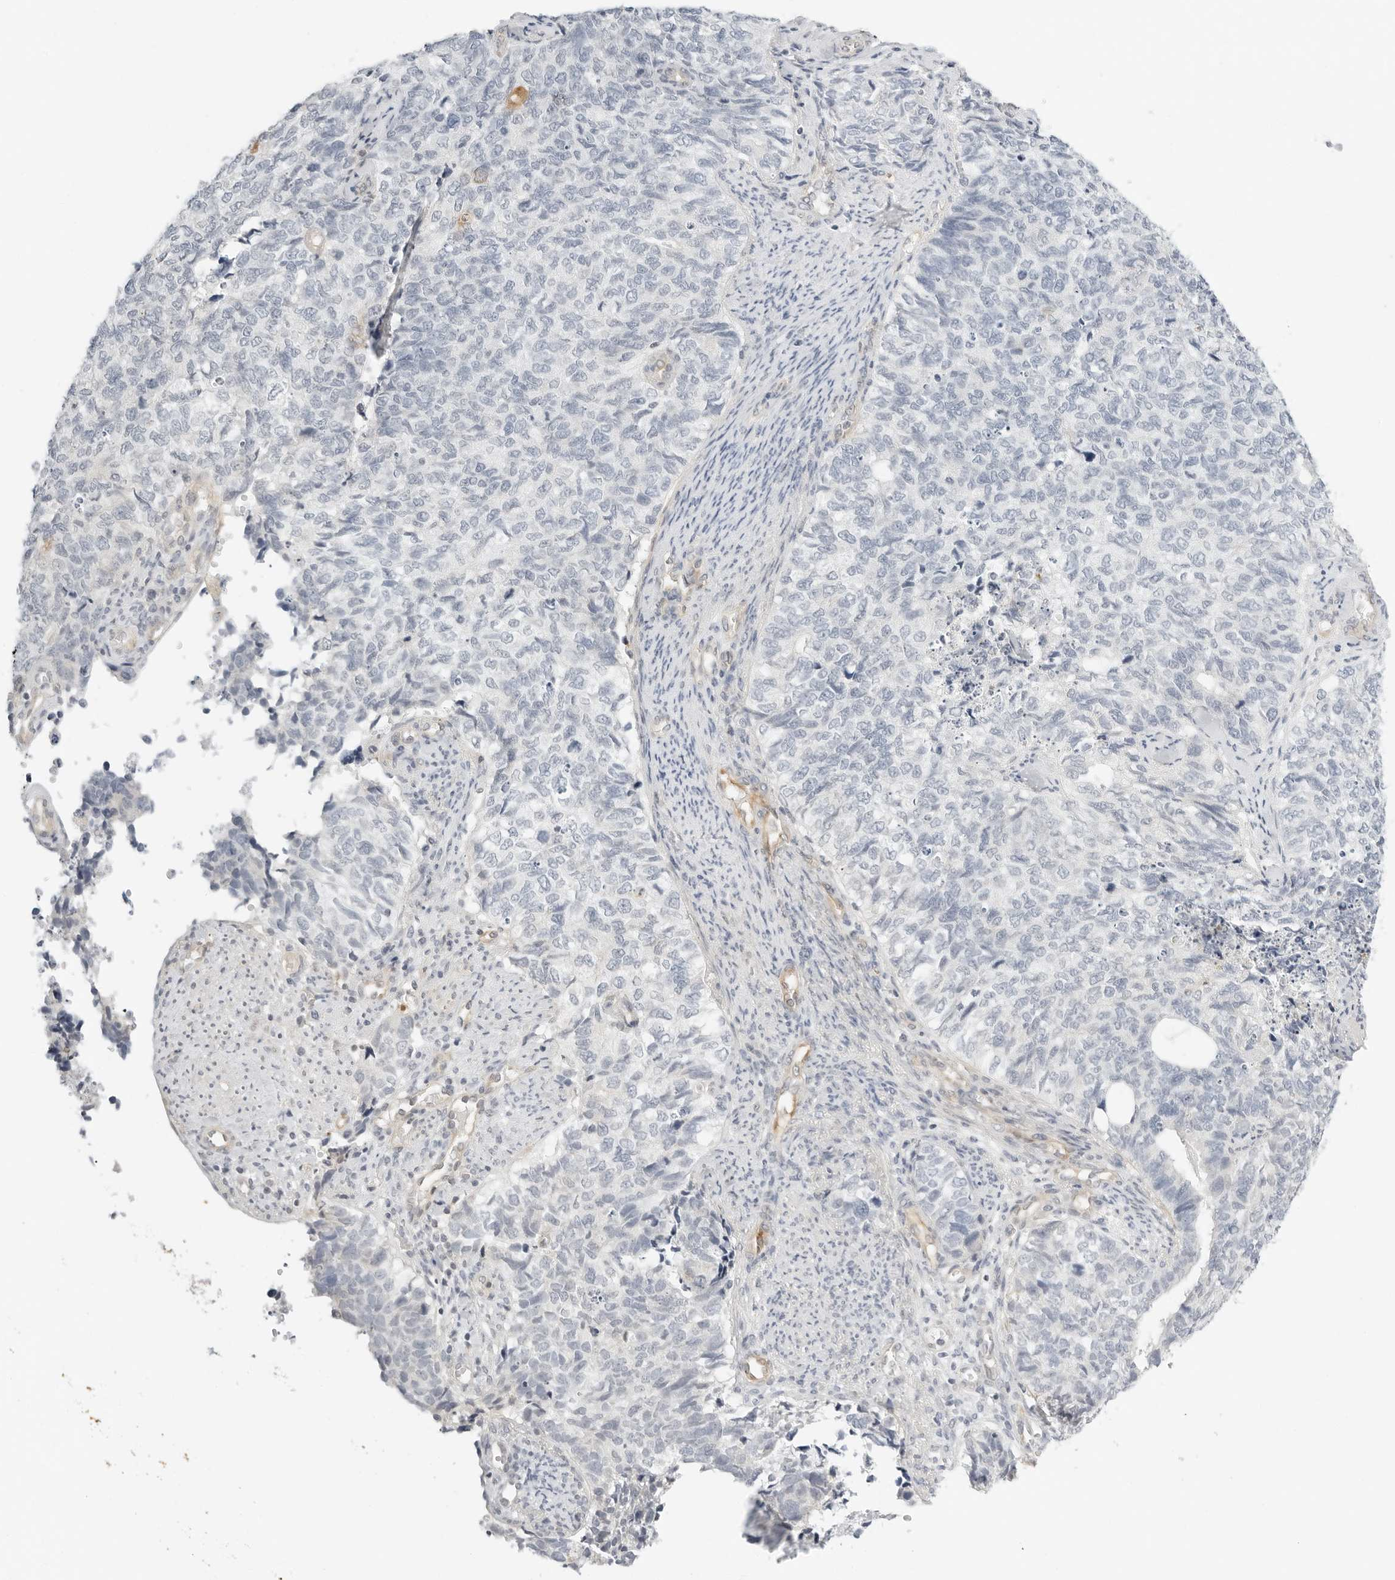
{"staining": {"intensity": "negative", "quantity": "none", "location": "none"}, "tissue": "cervical cancer", "cell_type": "Tumor cells", "image_type": "cancer", "snomed": [{"axis": "morphology", "description": "Squamous cell carcinoma, NOS"}, {"axis": "topography", "description": "Cervix"}], "caption": "Immunohistochemical staining of human cervical cancer exhibits no significant staining in tumor cells.", "gene": "OSCP1", "patient": {"sex": "female", "age": 63}}